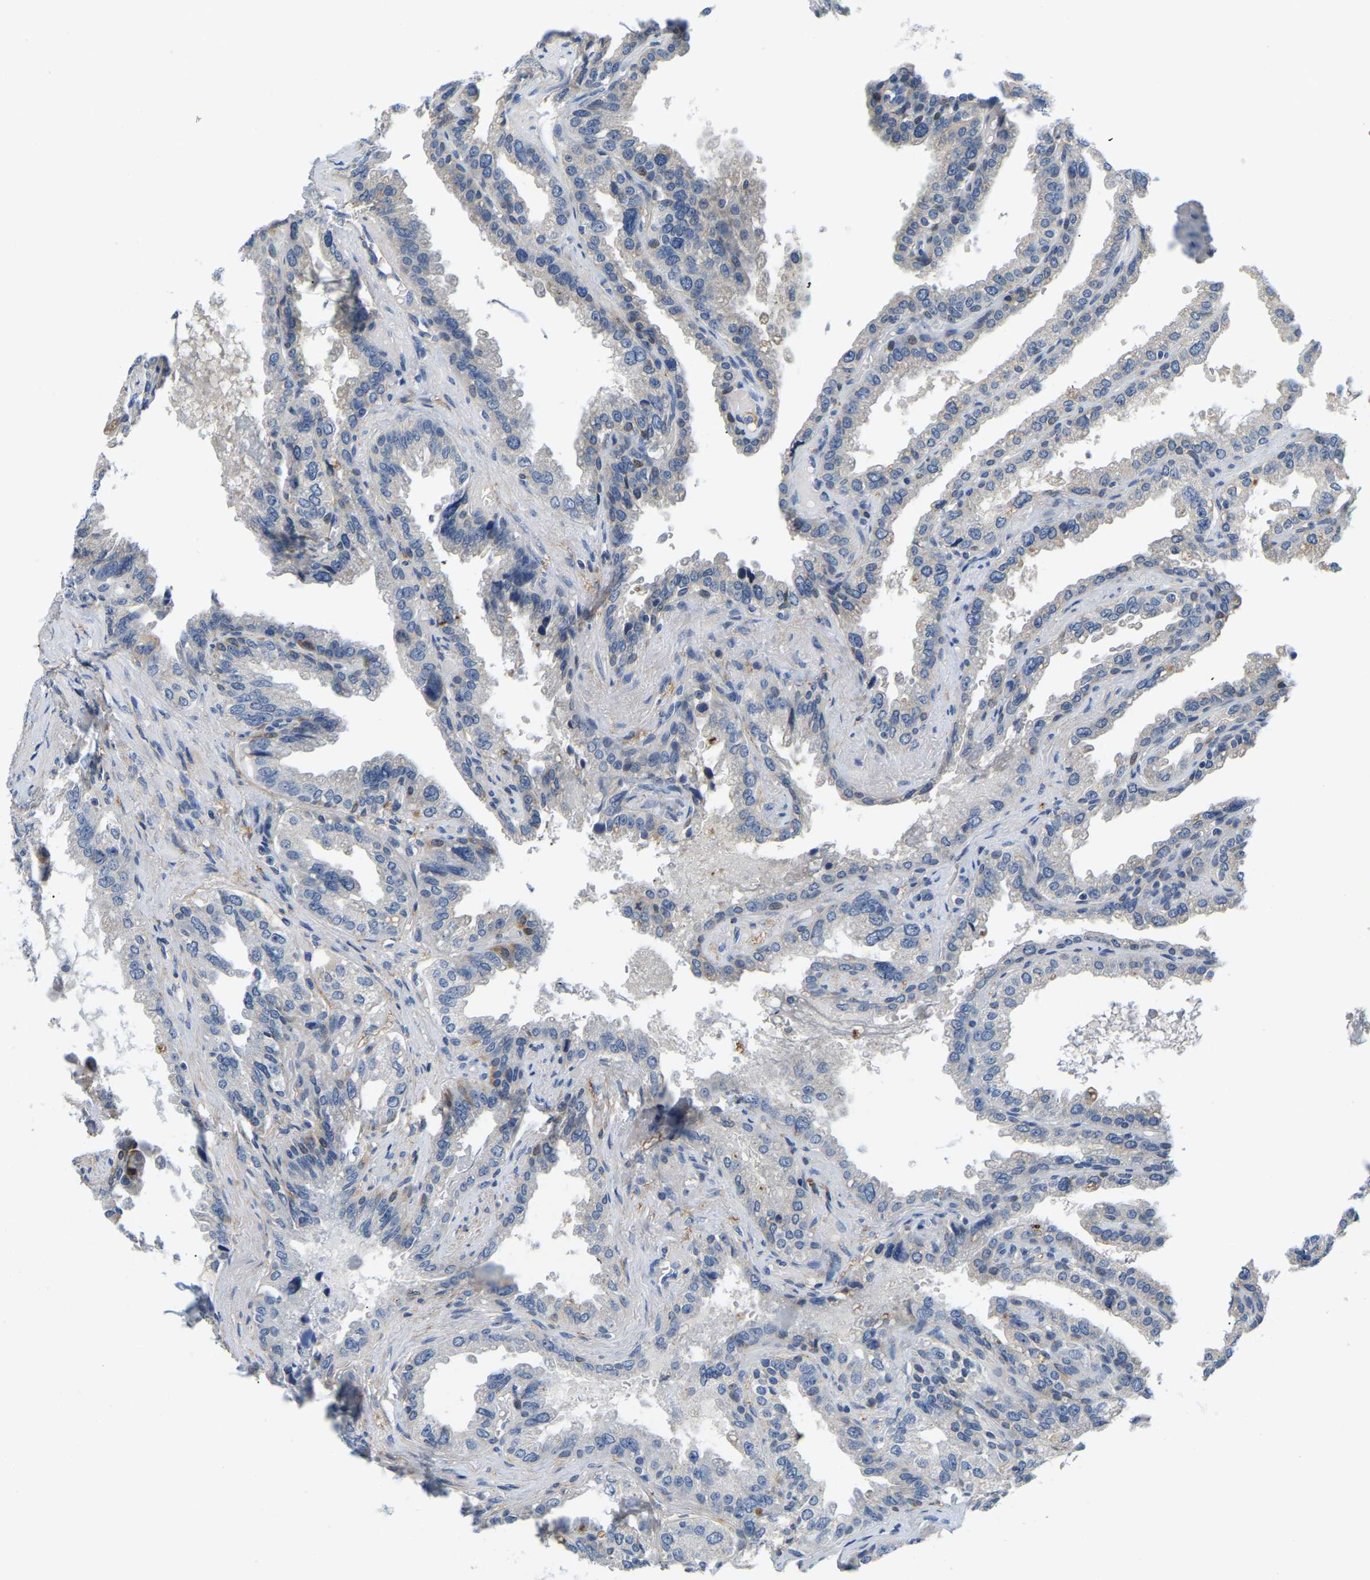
{"staining": {"intensity": "weak", "quantity": "<25%", "location": "cytoplasmic/membranous"}, "tissue": "seminal vesicle", "cell_type": "Glandular cells", "image_type": "normal", "snomed": [{"axis": "morphology", "description": "Normal tissue, NOS"}, {"axis": "topography", "description": "Seminal veicle"}], "caption": "The photomicrograph displays no significant expression in glandular cells of seminal vesicle. Brightfield microscopy of immunohistochemistry (IHC) stained with DAB (brown) and hematoxylin (blue), captured at high magnification.", "gene": "LIAS", "patient": {"sex": "male", "age": 68}}